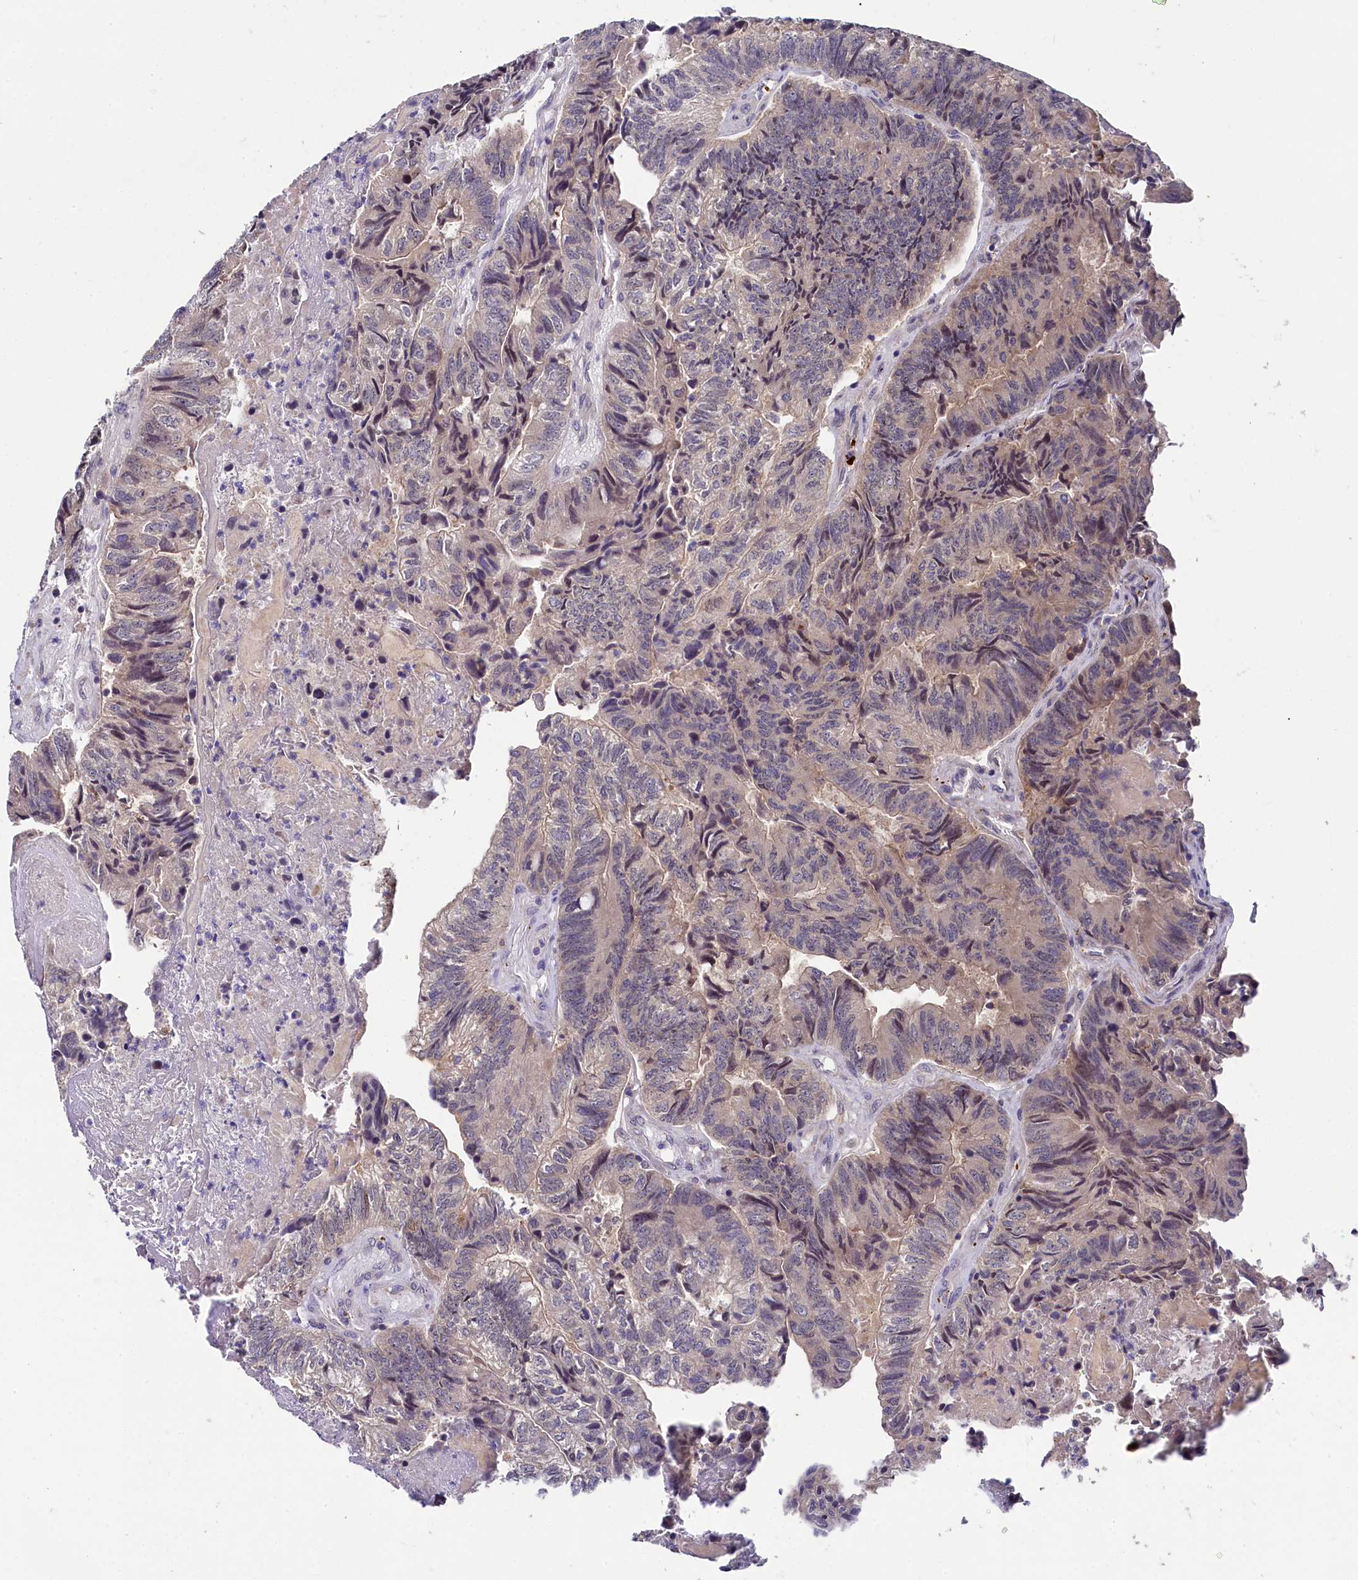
{"staining": {"intensity": "weak", "quantity": "<25%", "location": "cytoplasmic/membranous"}, "tissue": "colorectal cancer", "cell_type": "Tumor cells", "image_type": "cancer", "snomed": [{"axis": "morphology", "description": "Adenocarcinoma, NOS"}, {"axis": "topography", "description": "Colon"}], "caption": "Adenocarcinoma (colorectal) was stained to show a protein in brown. There is no significant positivity in tumor cells. (DAB (3,3'-diaminobenzidine) immunohistochemistry visualized using brightfield microscopy, high magnification).", "gene": "SPINK9", "patient": {"sex": "female", "age": 67}}